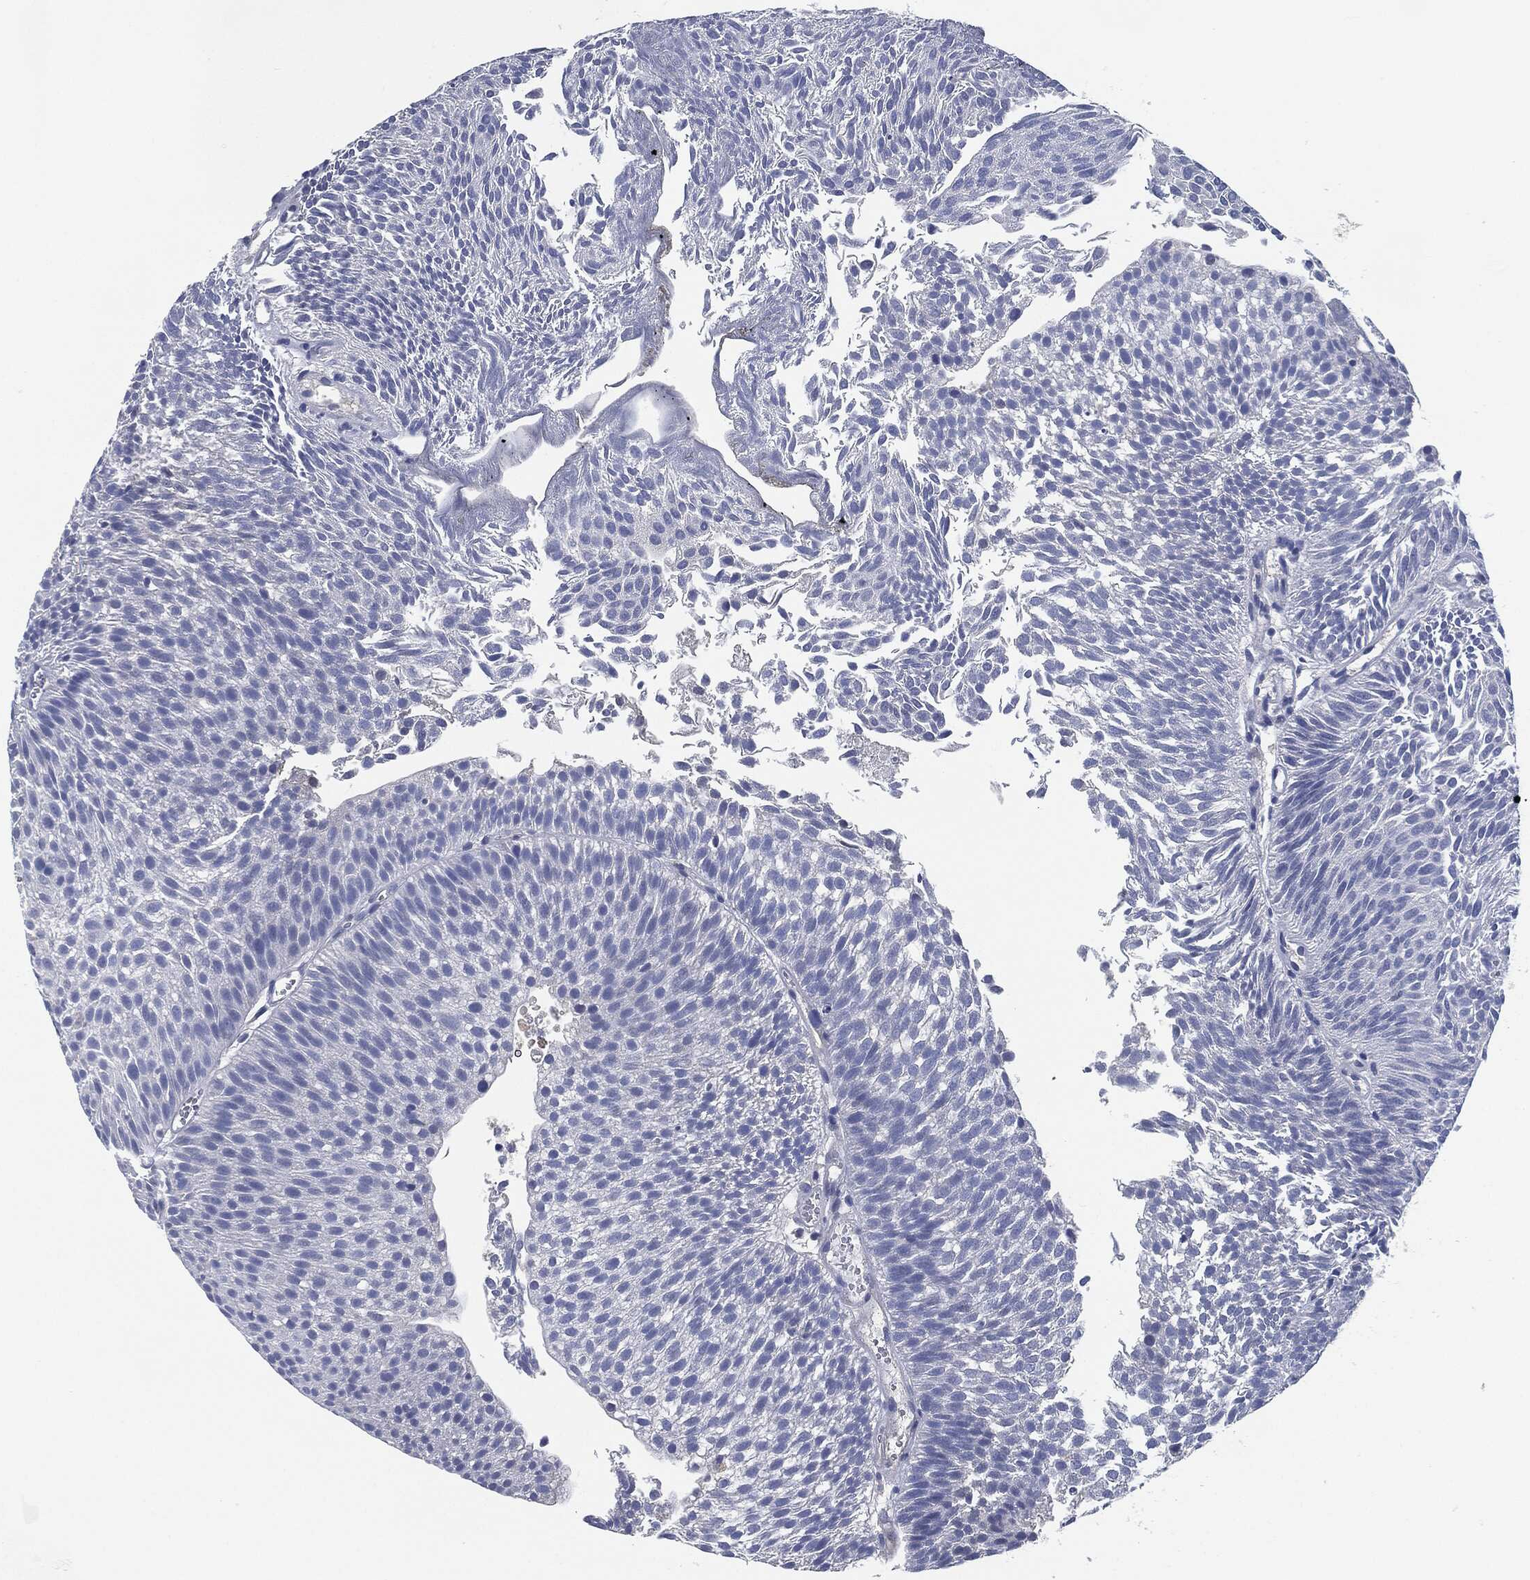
{"staining": {"intensity": "negative", "quantity": "none", "location": "none"}, "tissue": "urothelial cancer", "cell_type": "Tumor cells", "image_type": "cancer", "snomed": [{"axis": "morphology", "description": "Urothelial carcinoma, Low grade"}, {"axis": "topography", "description": "Urinary bladder"}], "caption": "Immunohistochemistry histopathology image of low-grade urothelial carcinoma stained for a protein (brown), which displays no positivity in tumor cells.", "gene": "CD27", "patient": {"sex": "male", "age": 65}}